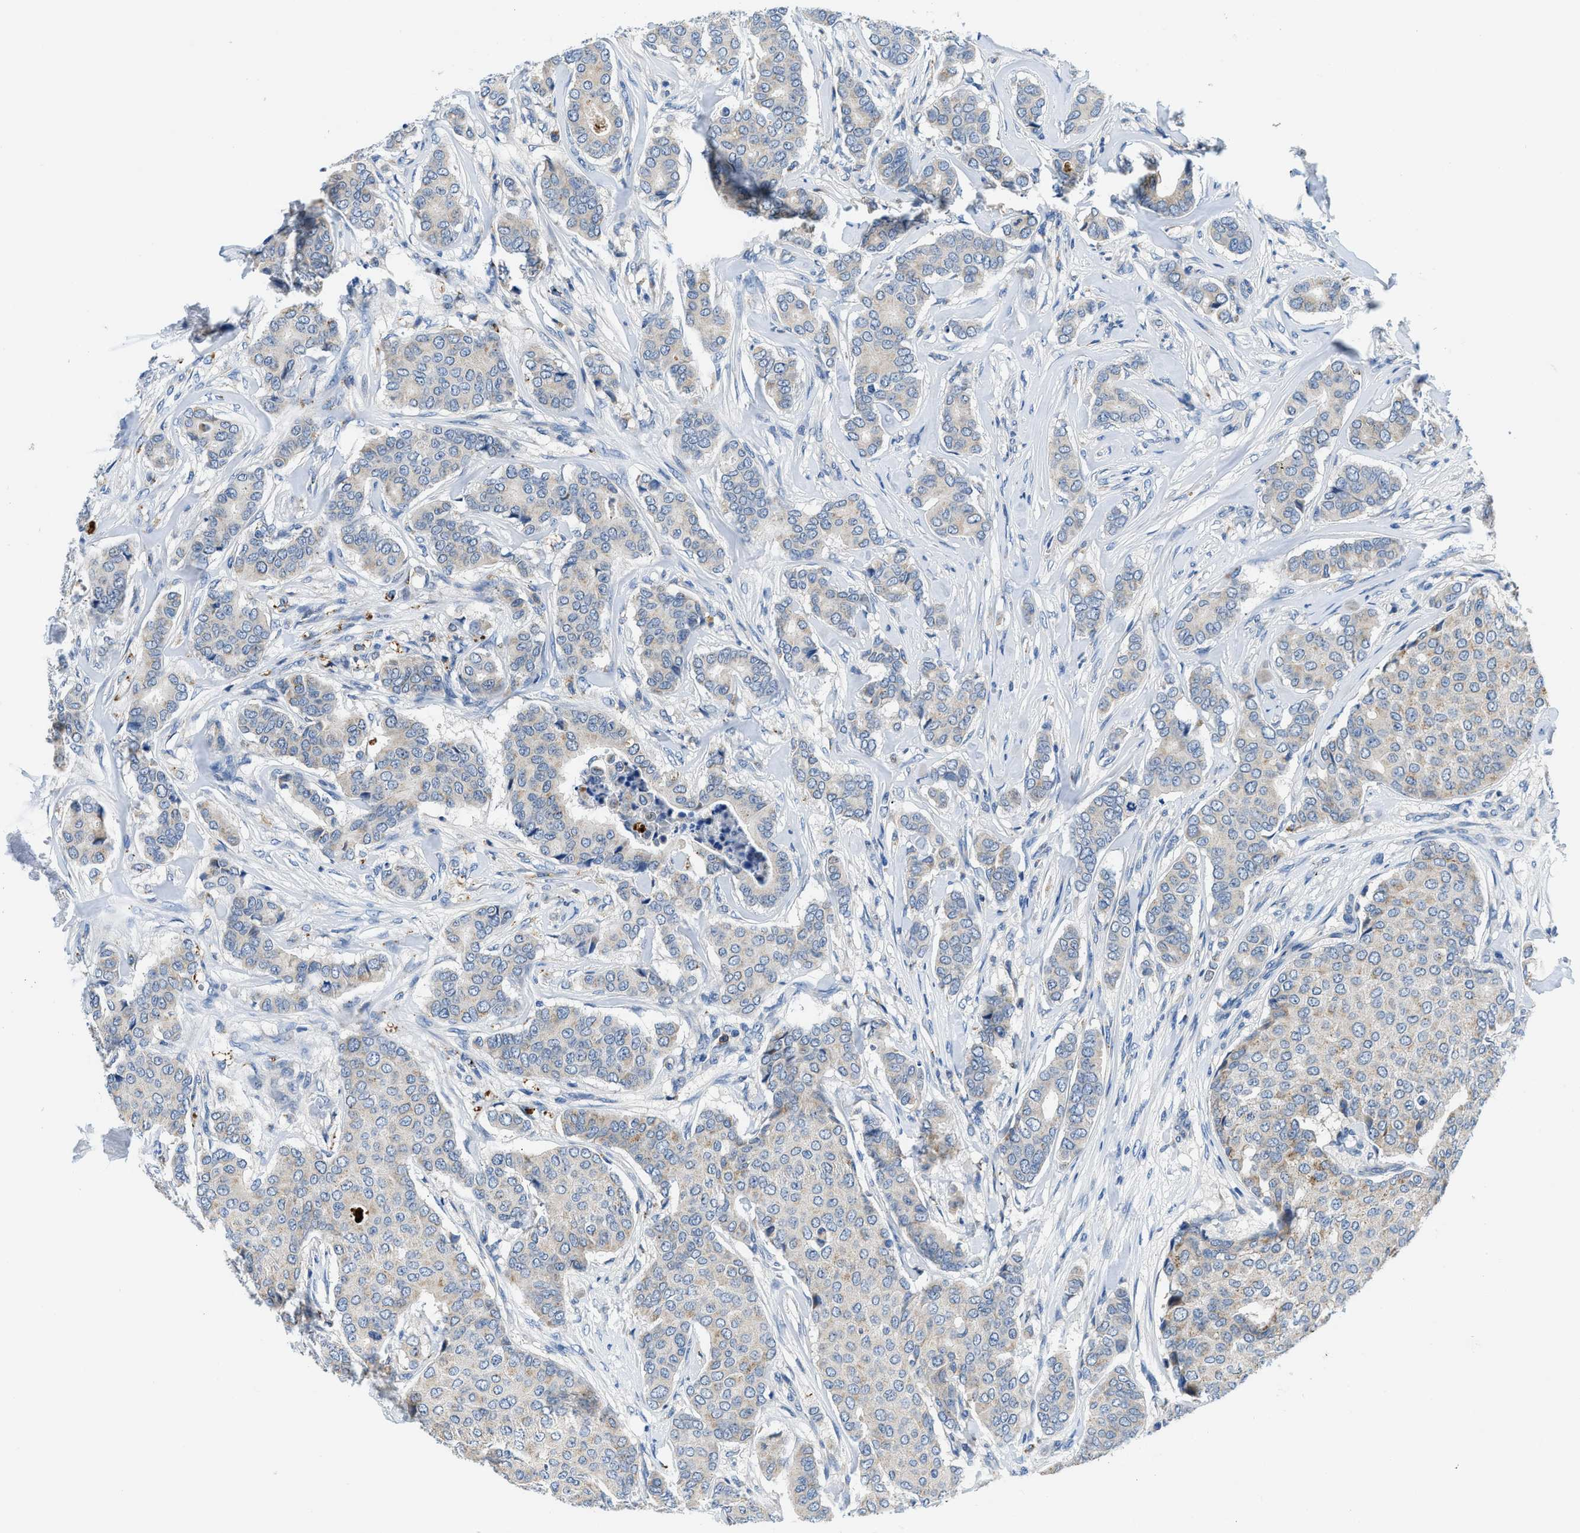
{"staining": {"intensity": "weak", "quantity": "<25%", "location": "cytoplasmic/membranous"}, "tissue": "breast cancer", "cell_type": "Tumor cells", "image_type": "cancer", "snomed": [{"axis": "morphology", "description": "Duct carcinoma"}, {"axis": "topography", "description": "Breast"}], "caption": "This is a micrograph of immunohistochemistry staining of breast cancer (infiltrating ductal carcinoma), which shows no expression in tumor cells.", "gene": "ADGRE3", "patient": {"sex": "female", "age": 75}}